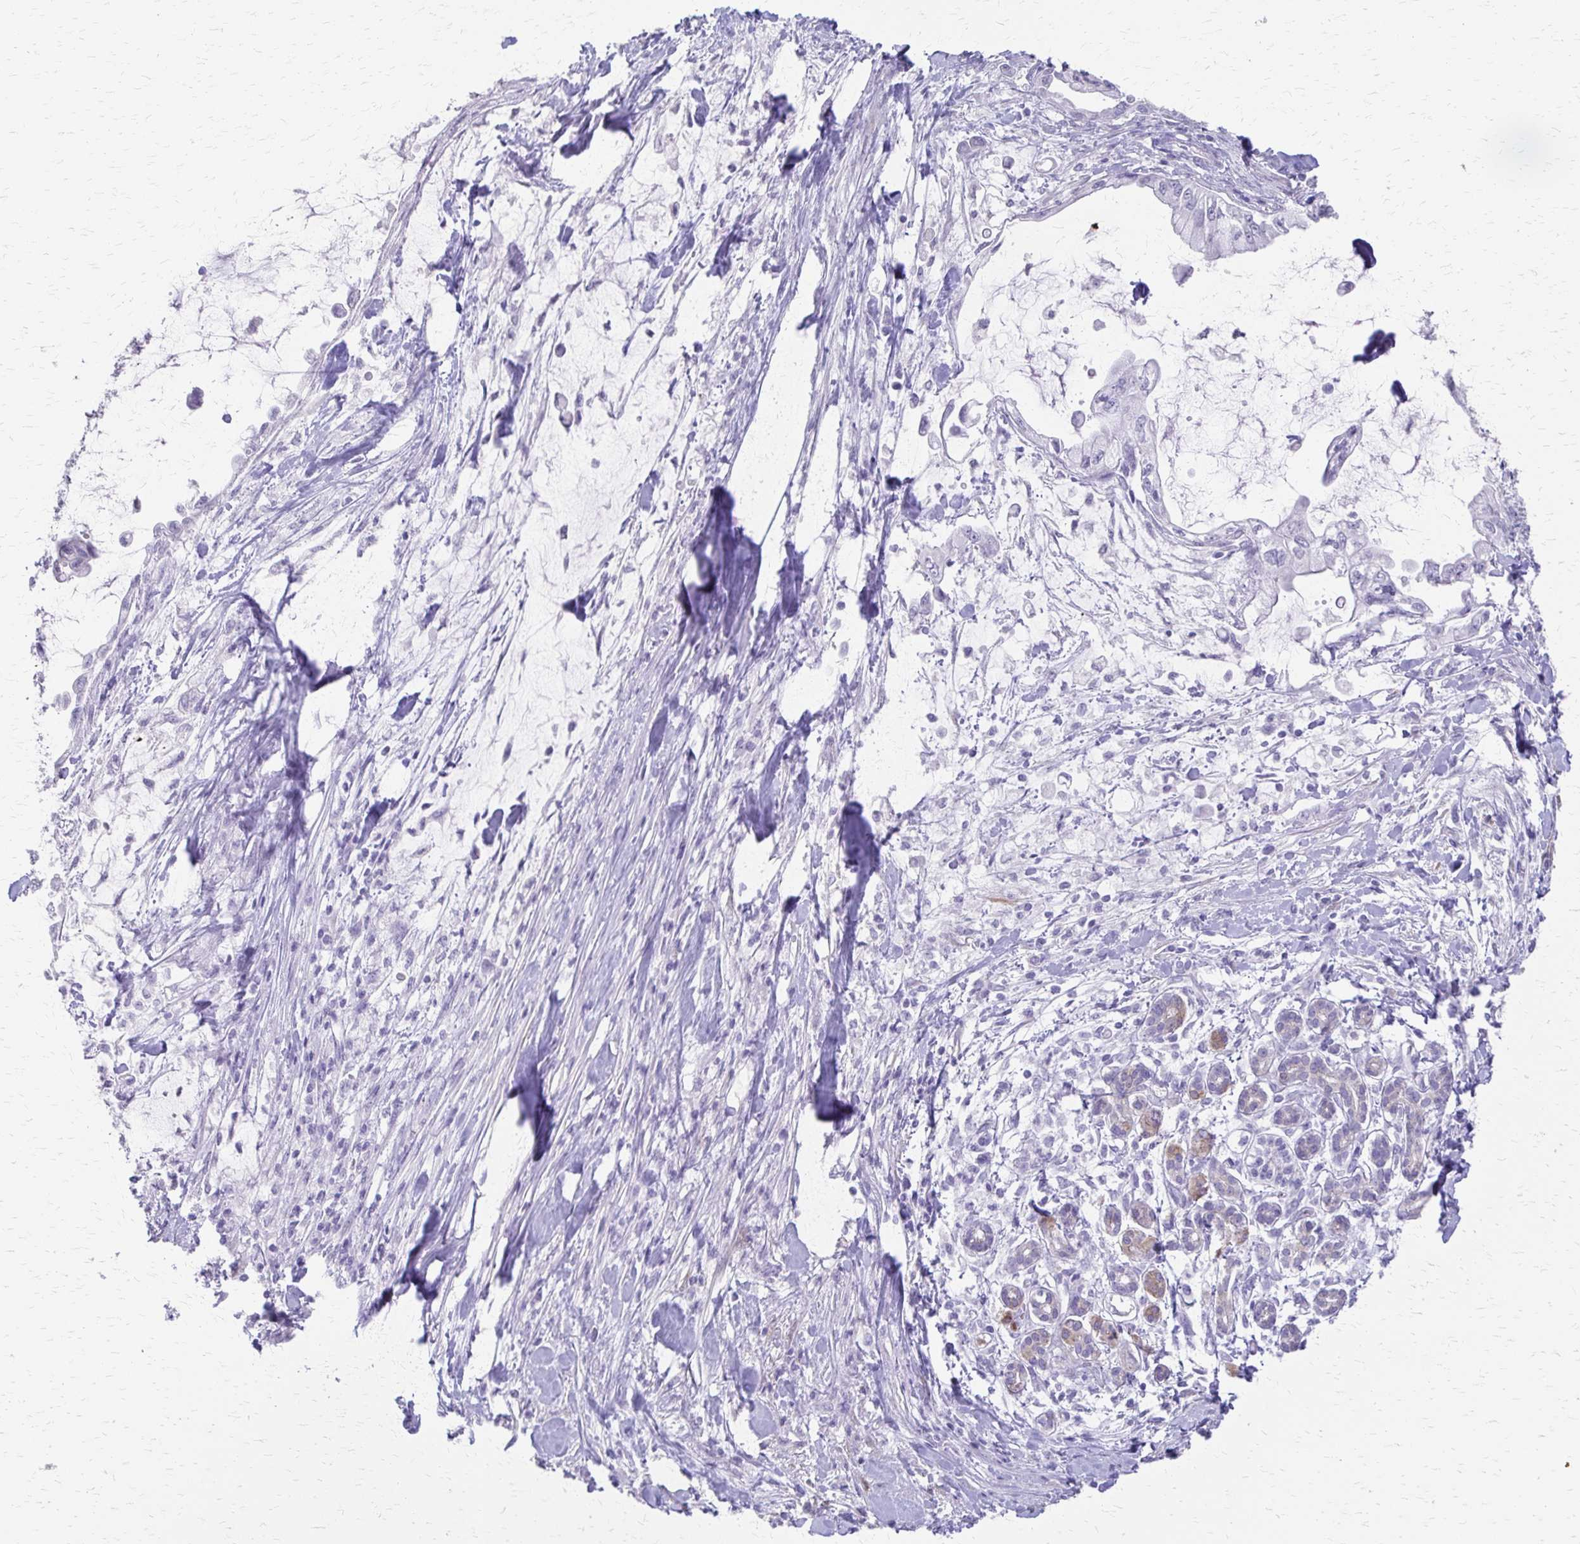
{"staining": {"intensity": "negative", "quantity": "none", "location": "none"}, "tissue": "pancreatic cancer", "cell_type": "Tumor cells", "image_type": "cancer", "snomed": [{"axis": "morphology", "description": "Adenocarcinoma, NOS"}, {"axis": "topography", "description": "Pancreas"}], "caption": "The micrograph reveals no significant expression in tumor cells of pancreatic adenocarcinoma.", "gene": "CYB5A", "patient": {"sex": "male", "age": 48}}